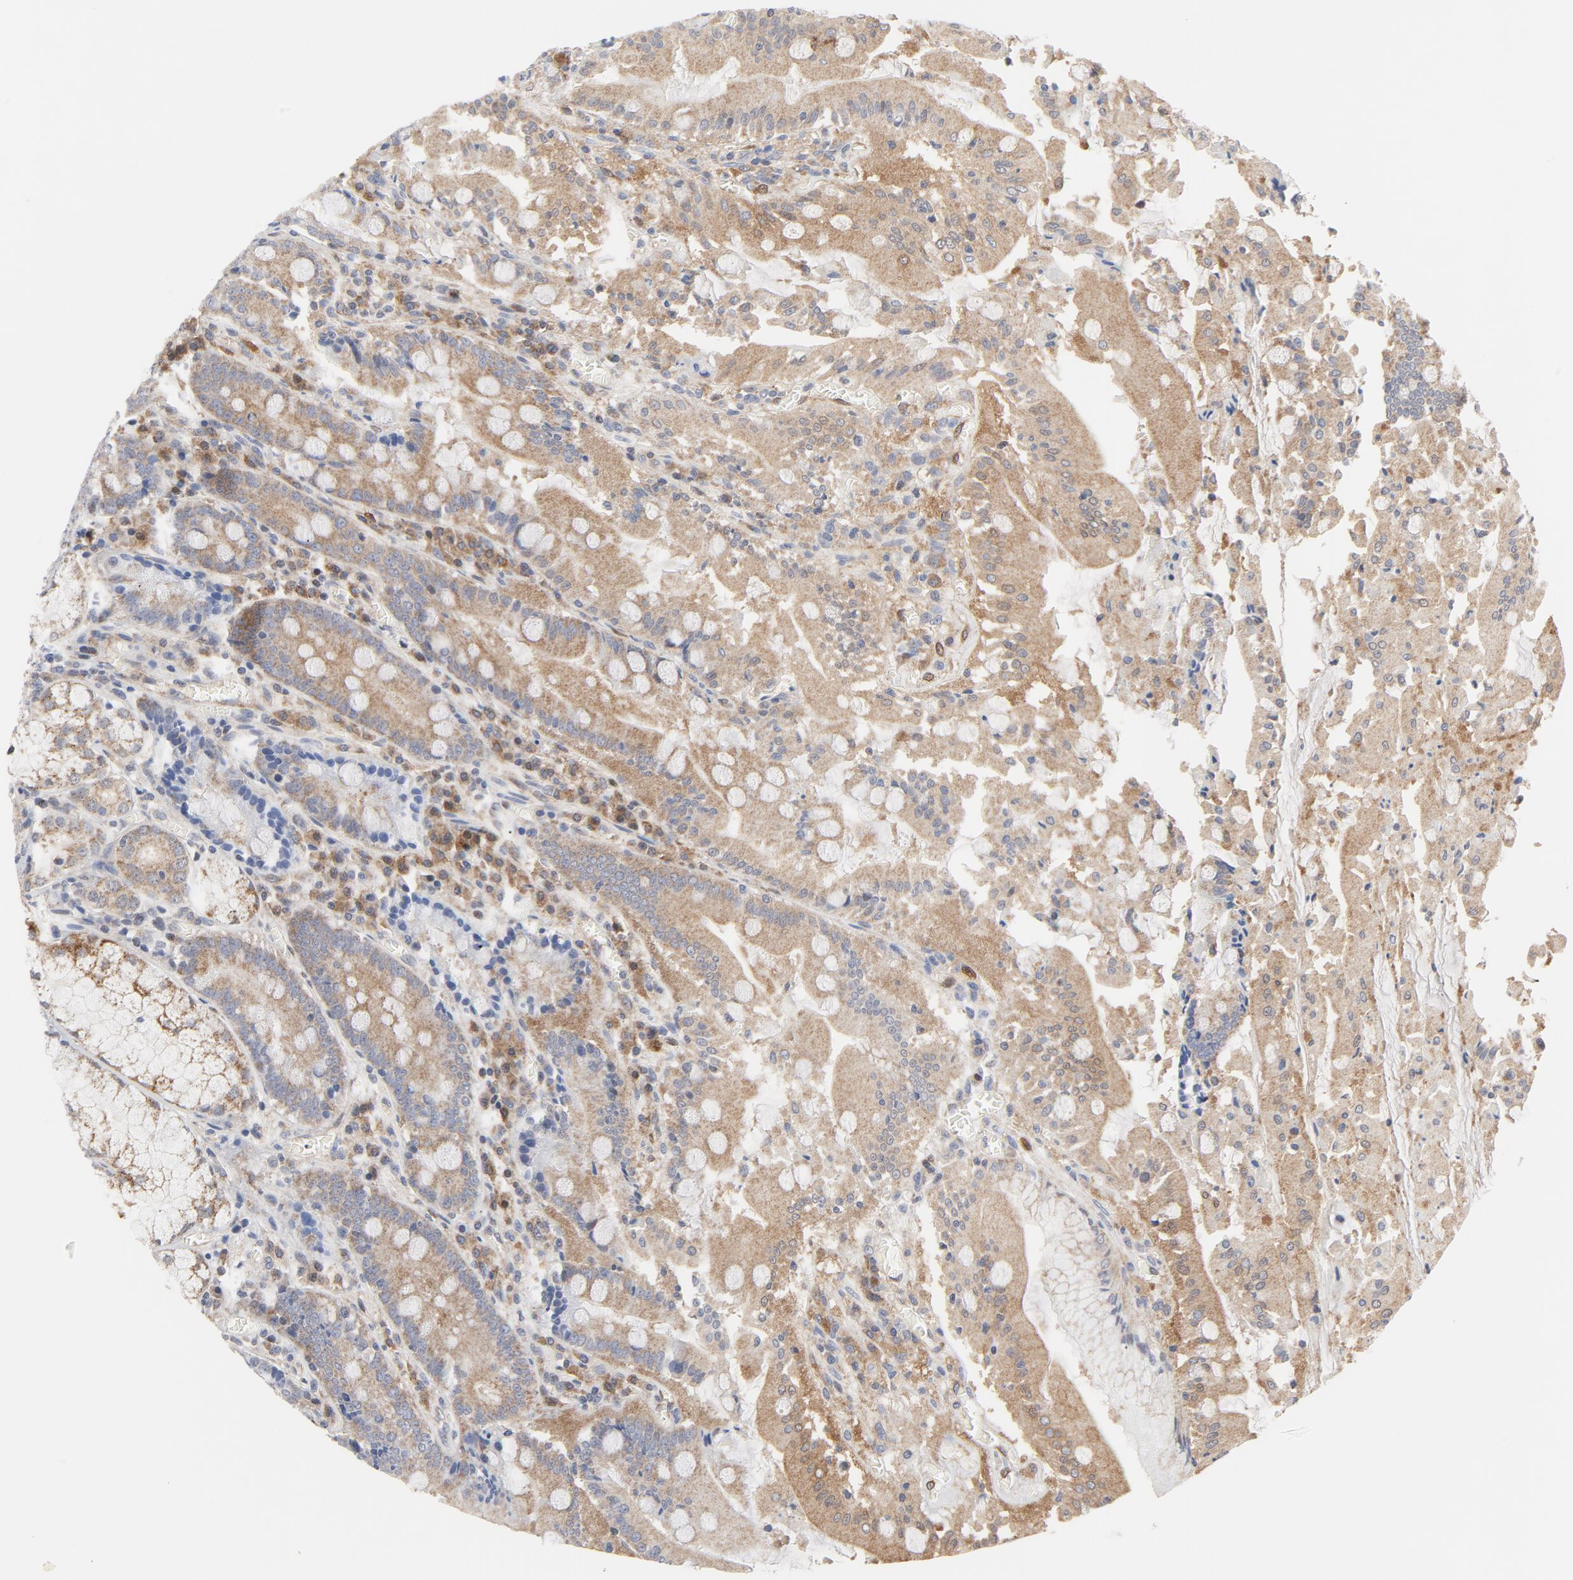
{"staining": {"intensity": "moderate", "quantity": ">75%", "location": "cytoplasmic/membranous"}, "tissue": "stomach", "cell_type": "Glandular cells", "image_type": "normal", "snomed": [{"axis": "morphology", "description": "Normal tissue, NOS"}, {"axis": "topography", "description": "Stomach, lower"}], "caption": "DAB immunohistochemical staining of unremarkable stomach shows moderate cytoplasmic/membranous protein positivity in about >75% of glandular cells.", "gene": "RAPGEF4", "patient": {"sex": "male", "age": 56}}